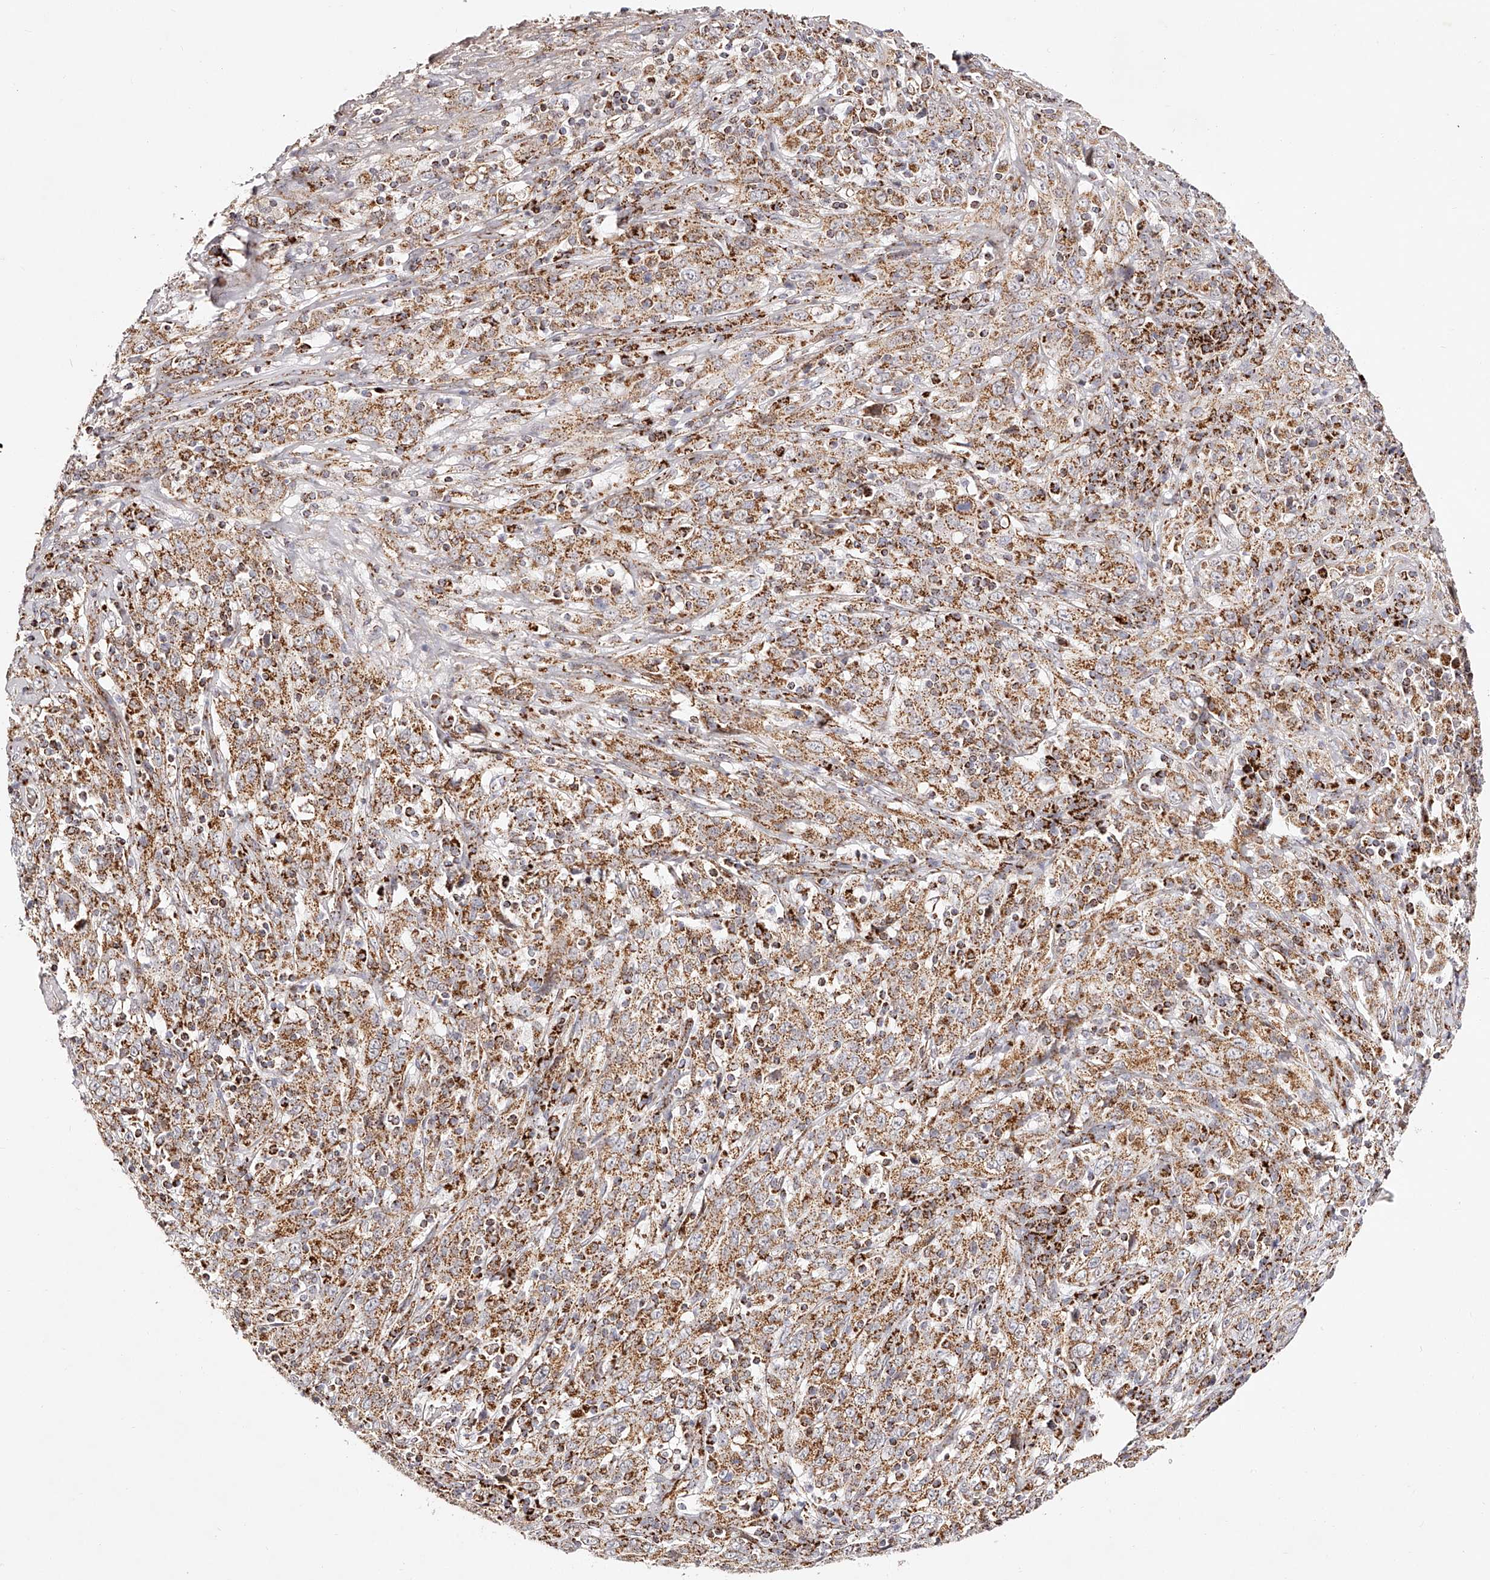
{"staining": {"intensity": "moderate", "quantity": ">75%", "location": "cytoplasmic/membranous"}, "tissue": "cervical cancer", "cell_type": "Tumor cells", "image_type": "cancer", "snomed": [{"axis": "morphology", "description": "Squamous cell carcinoma, NOS"}, {"axis": "topography", "description": "Cervix"}], "caption": "Brown immunohistochemical staining in cervical cancer (squamous cell carcinoma) shows moderate cytoplasmic/membranous staining in about >75% of tumor cells.", "gene": "NDUFV3", "patient": {"sex": "female", "age": 46}}